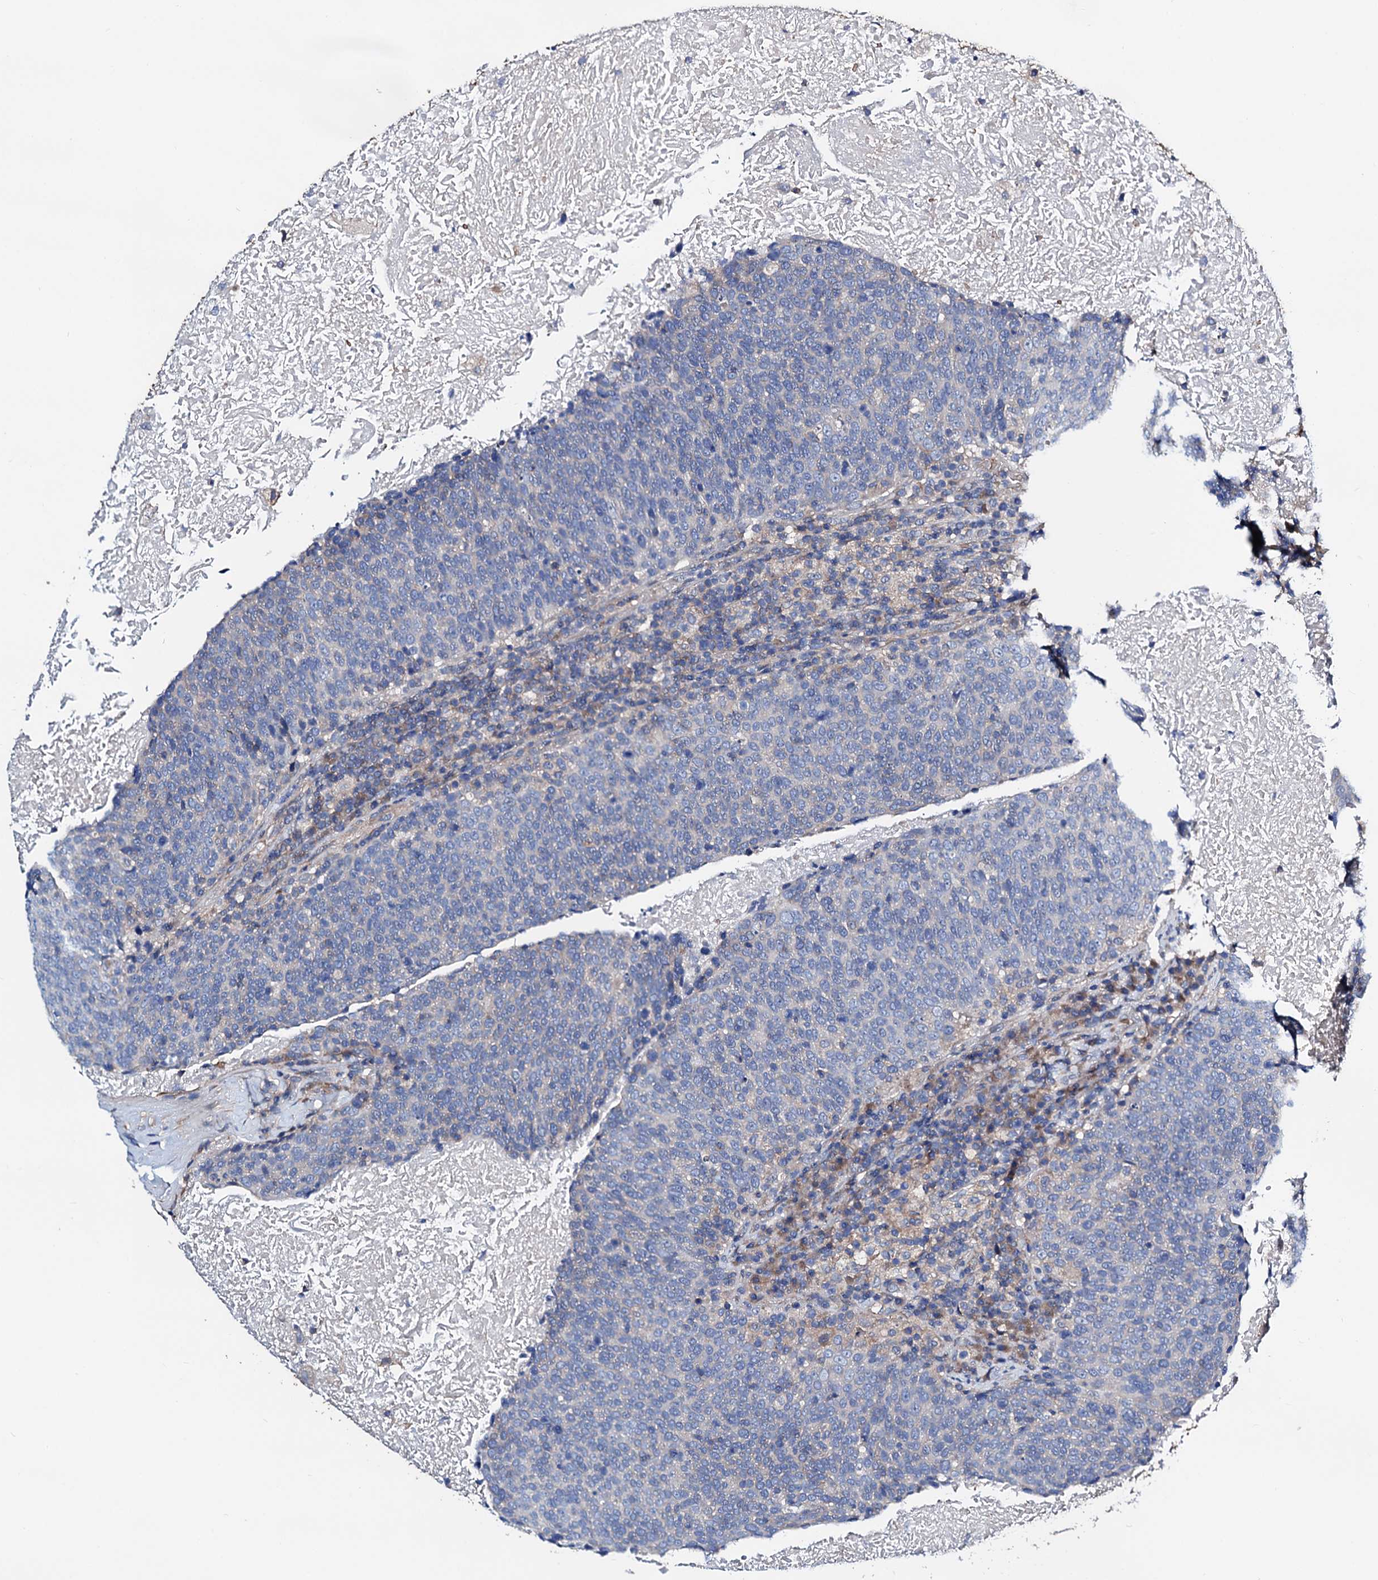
{"staining": {"intensity": "negative", "quantity": "none", "location": "none"}, "tissue": "head and neck cancer", "cell_type": "Tumor cells", "image_type": "cancer", "snomed": [{"axis": "morphology", "description": "Squamous cell carcinoma, NOS"}, {"axis": "morphology", "description": "Squamous cell carcinoma, metastatic, NOS"}, {"axis": "topography", "description": "Lymph node"}, {"axis": "topography", "description": "Head-Neck"}], "caption": "An immunohistochemistry (IHC) image of head and neck cancer is shown. There is no staining in tumor cells of head and neck cancer. The staining was performed using DAB to visualize the protein expression in brown, while the nuclei were stained in blue with hematoxylin (Magnification: 20x).", "gene": "GCOM1", "patient": {"sex": "male", "age": 62}}